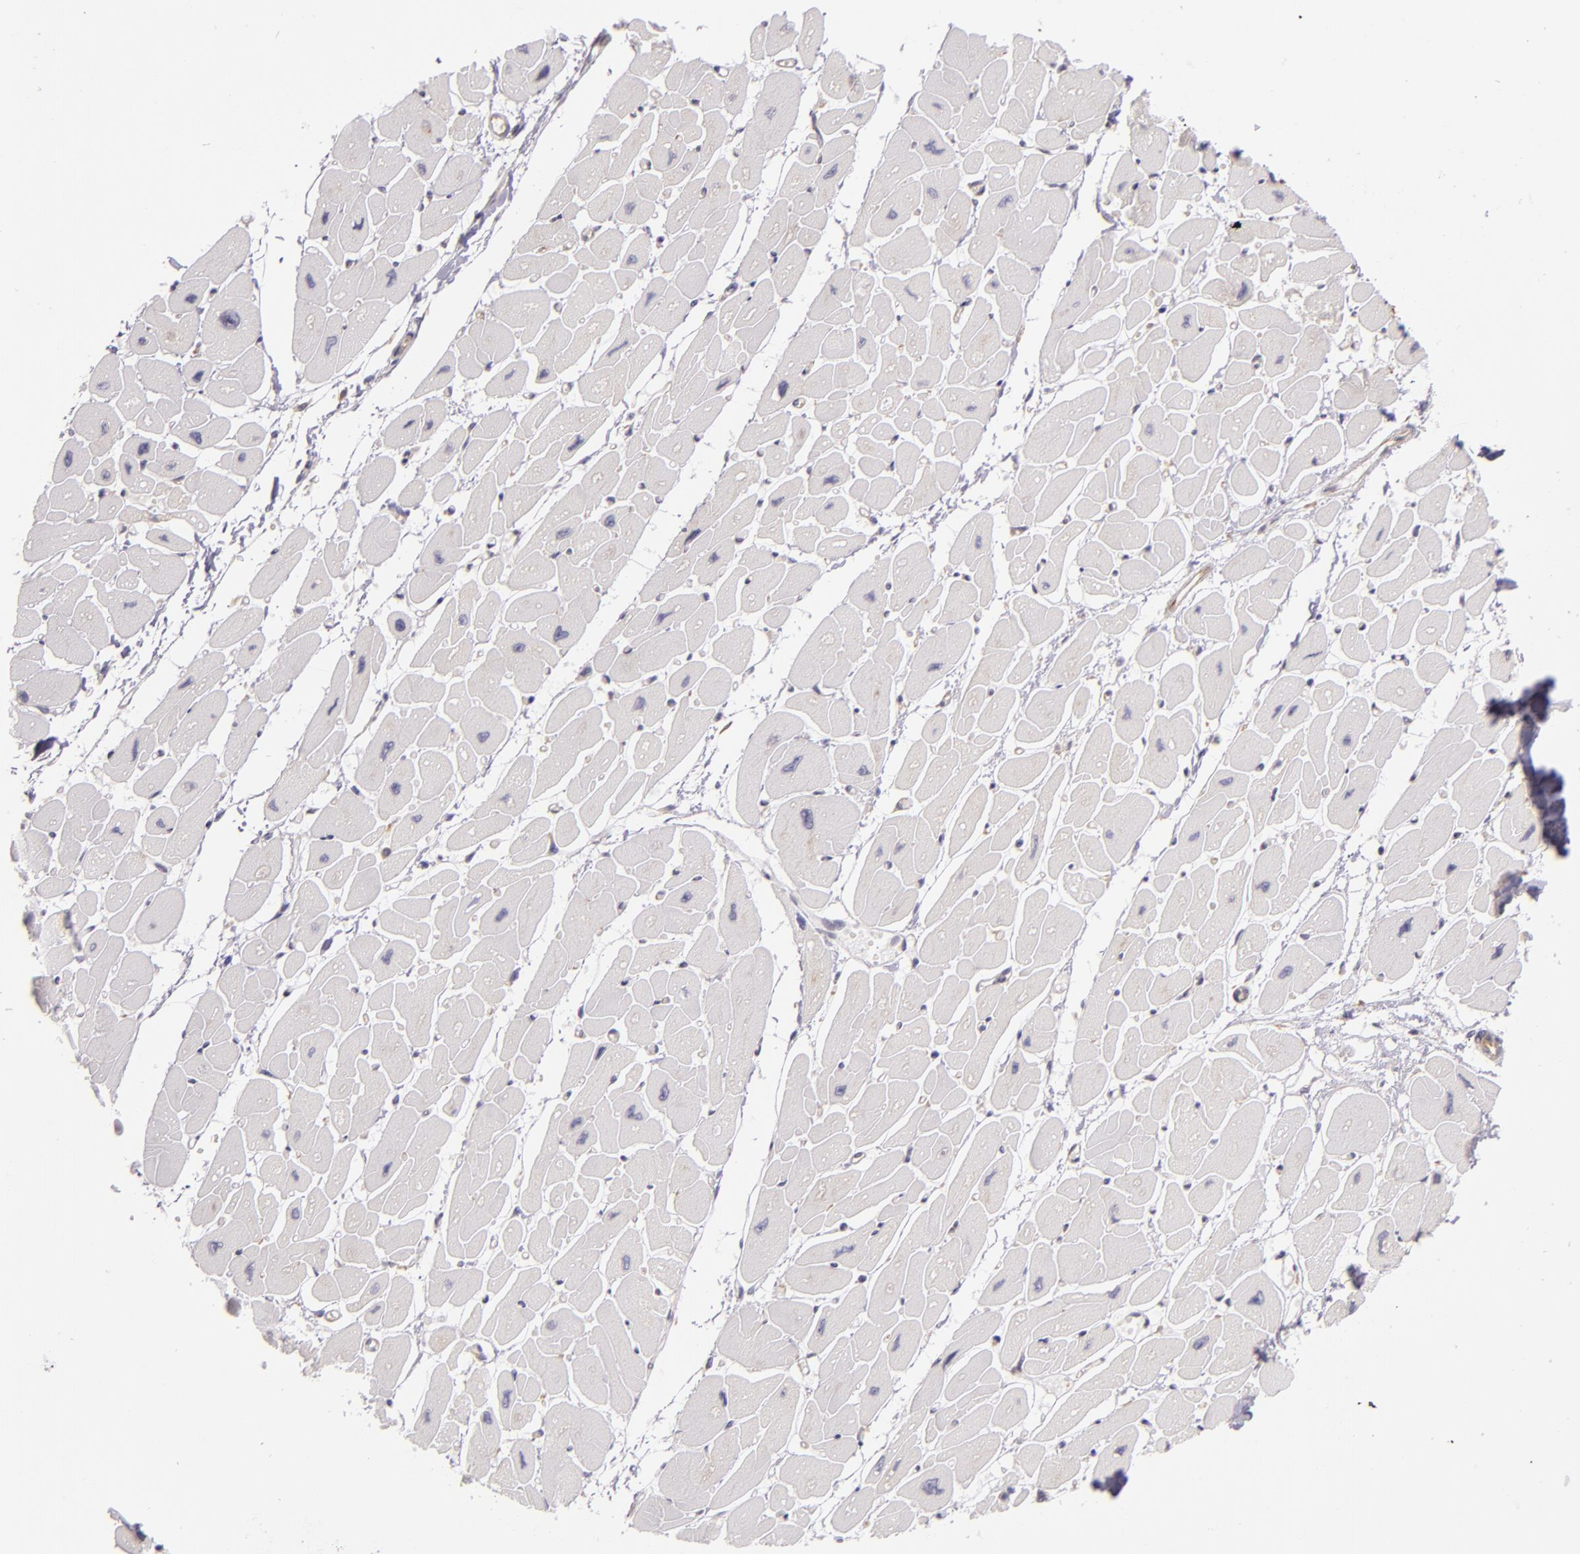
{"staining": {"intensity": "weak", "quantity": "<25%", "location": "cytoplasmic/membranous"}, "tissue": "heart muscle", "cell_type": "Cardiomyocytes", "image_type": "normal", "snomed": [{"axis": "morphology", "description": "Normal tissue, NOS"}, {"axis": "topography", "description": "Heart"}], "caption": "A high-resolution histopathology image shows immunohistochemistry (IHC) staining of benign heart muscle, which reveals no significant positivity in cardiomyocytes.", "gene": "UPF3B", "patient": {"sex": "female", "age": 54}}